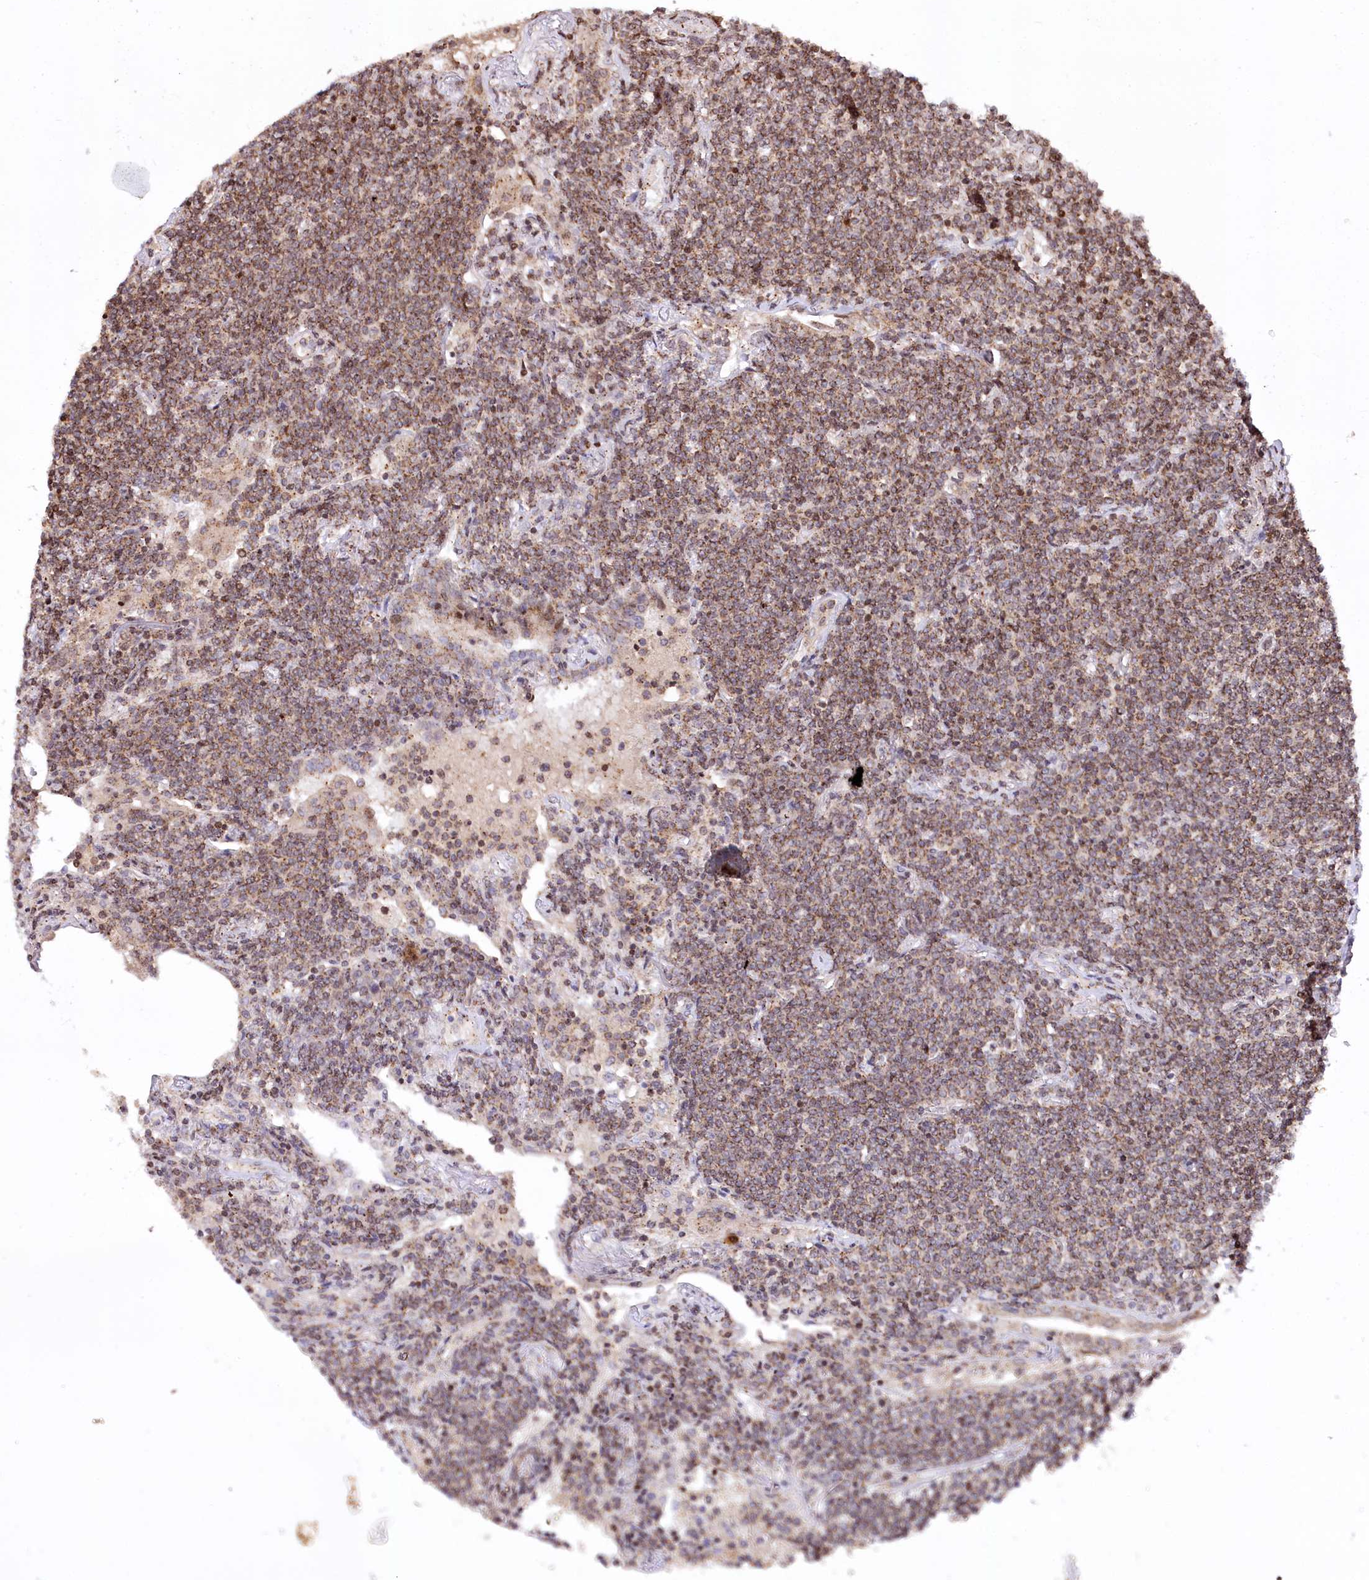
{"staining": {"intensity": "moderate", "quantity": ">75%", "location": "cytoplasmic/membranous"}, "tissue": "lymphoma", "cell_type": "Tumor cells", "image_type": "cancer", "snomed": [{"axis": "morphology", "description": "Malignant lymphoma, non-Hodgkin's type, Low grade"}, {"axis": "topography", "description": "Lung"}], "caption": "Lymphoma stained with a protein marker demonstrates moderate staining in tumor cells.", "gene": "ZFYVE27", "patient": {"sex": "female", "age": 71}}